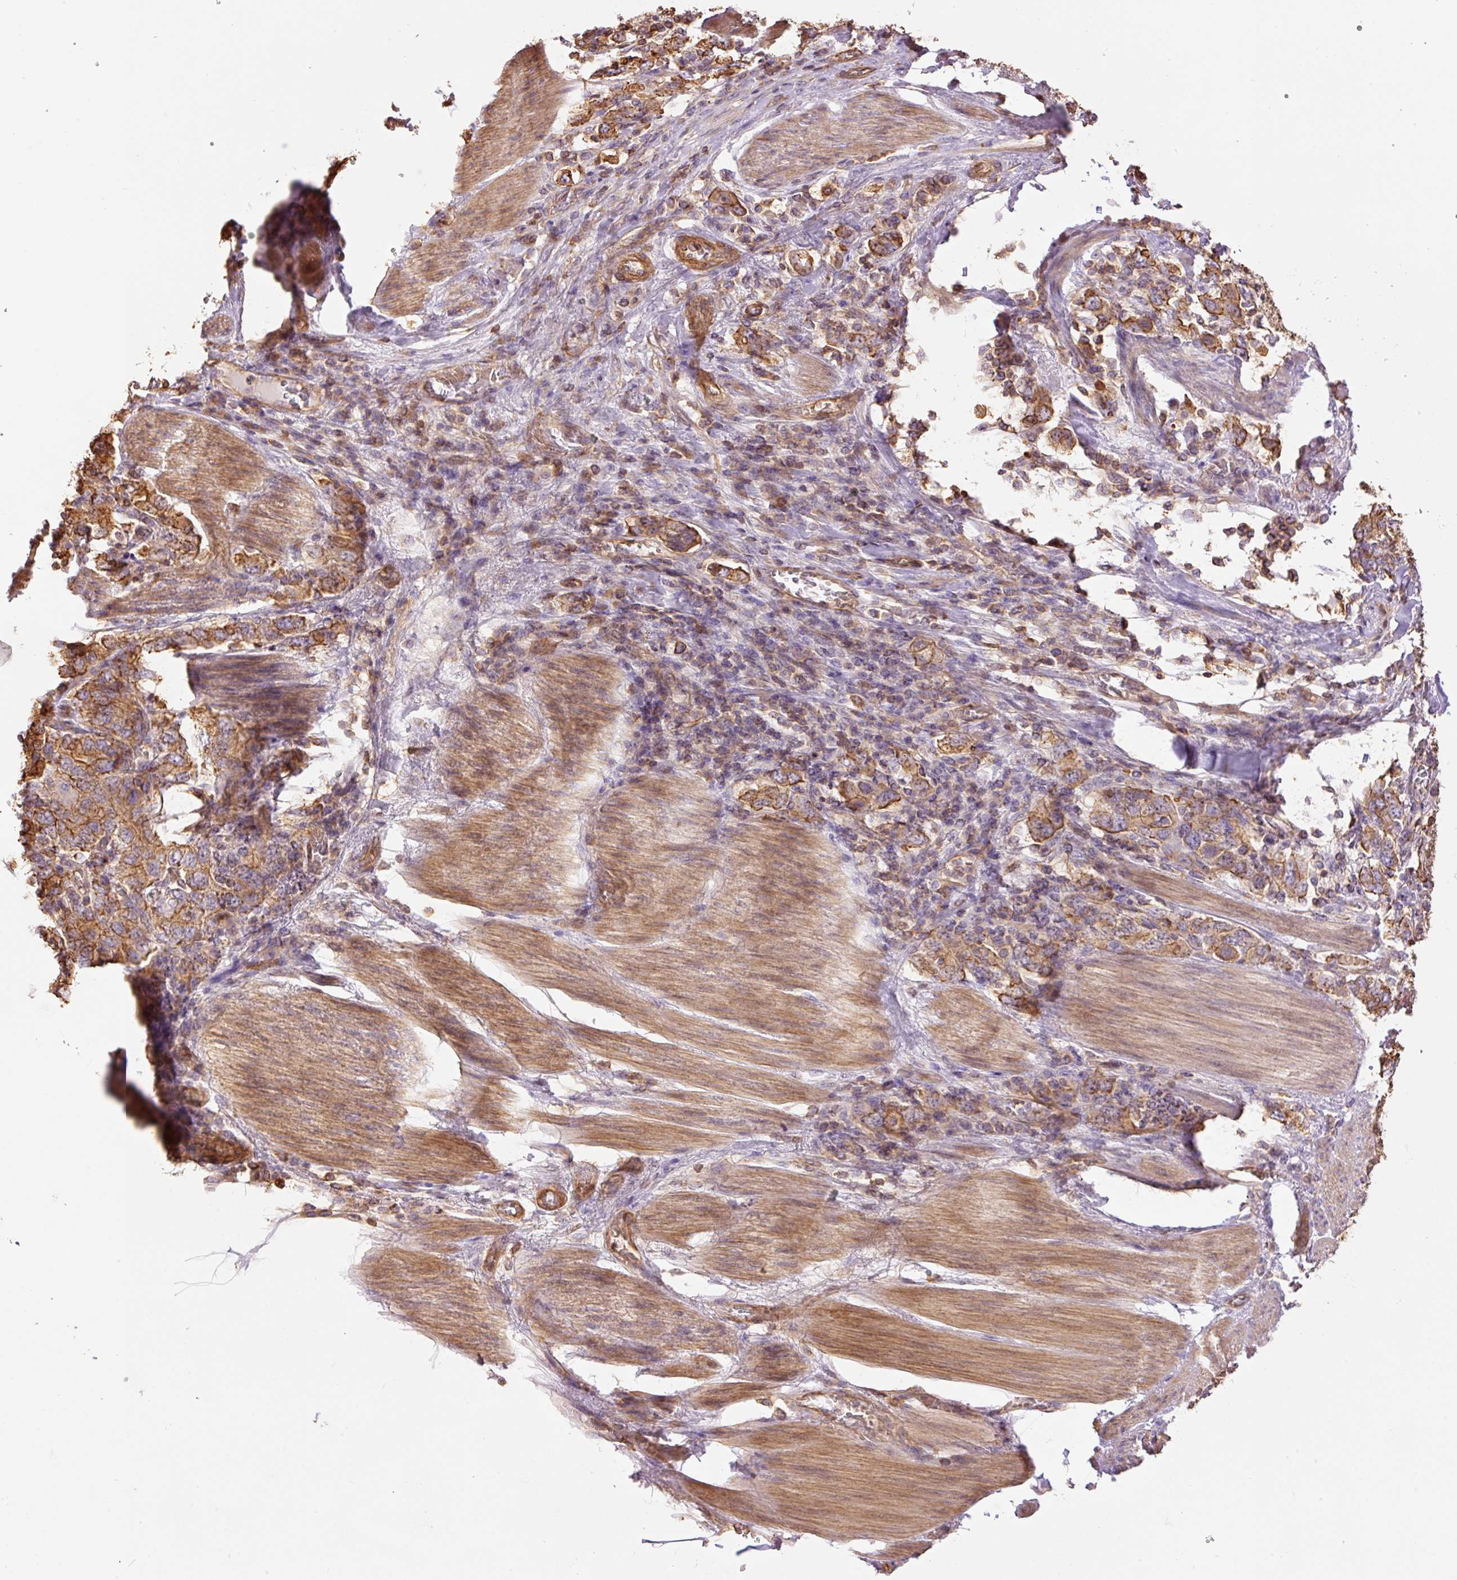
{"staining": {"intensity": "moderate", "quantity": ">75%", "location": "cytoplasmic/membranous"}, "tissue": "stomach cancer", "cell_type": "Tumor cells", "image_type": "cancer", "snomed": [{"axis": "morphology", "description": "Adenocarcinoma, NOS"}, {"axis": "topography", "description": "Stomach, upper"}, {"axis": "topography", "description": "Stomach"}], "caption": "Human adenocarcinoma (stomach) stained with a protein marker demonstrates moderate staining in tumor cells.", "gene": "PPP1R1B", "patient": {"sex": "male", "age": 62}}